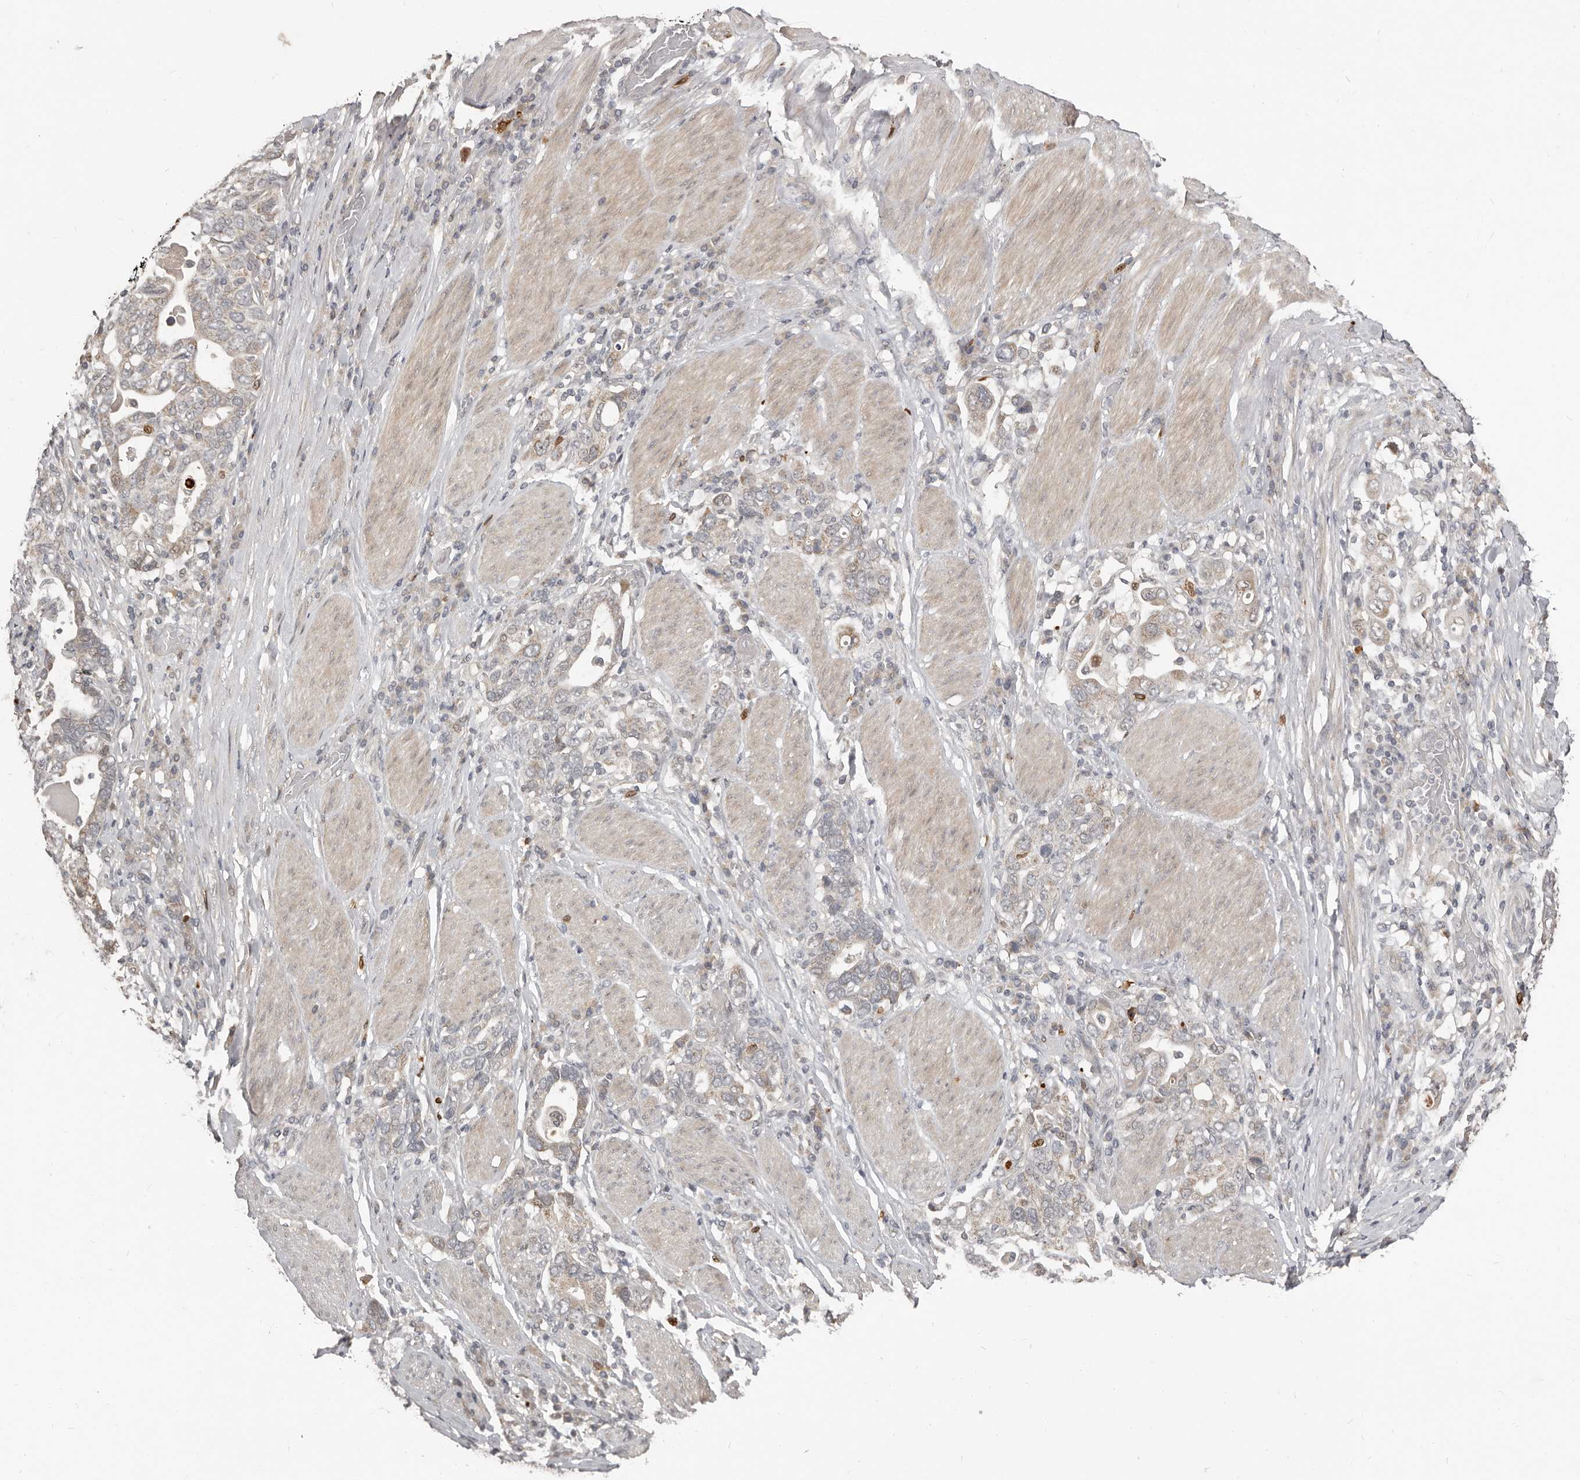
{"staining": {"intensity": "weak", "quantity": "<25%", "location": "cytoplasmic/membranous"}, "tissue": "stomach cancer", "cell_type": "Tumor cells", "image_type": "cancer", "snomed": [{"axis": "morphology", "description": "Adenocarcinoma, NOS"}, {"axis": "topography", "description": "Stomach, upper"}], "caption": "There is no significant staining in tumor cells of stomach adenocarcinoma.", "gene": "APOL6", "patient": {"sex": "male", "age": 62}}